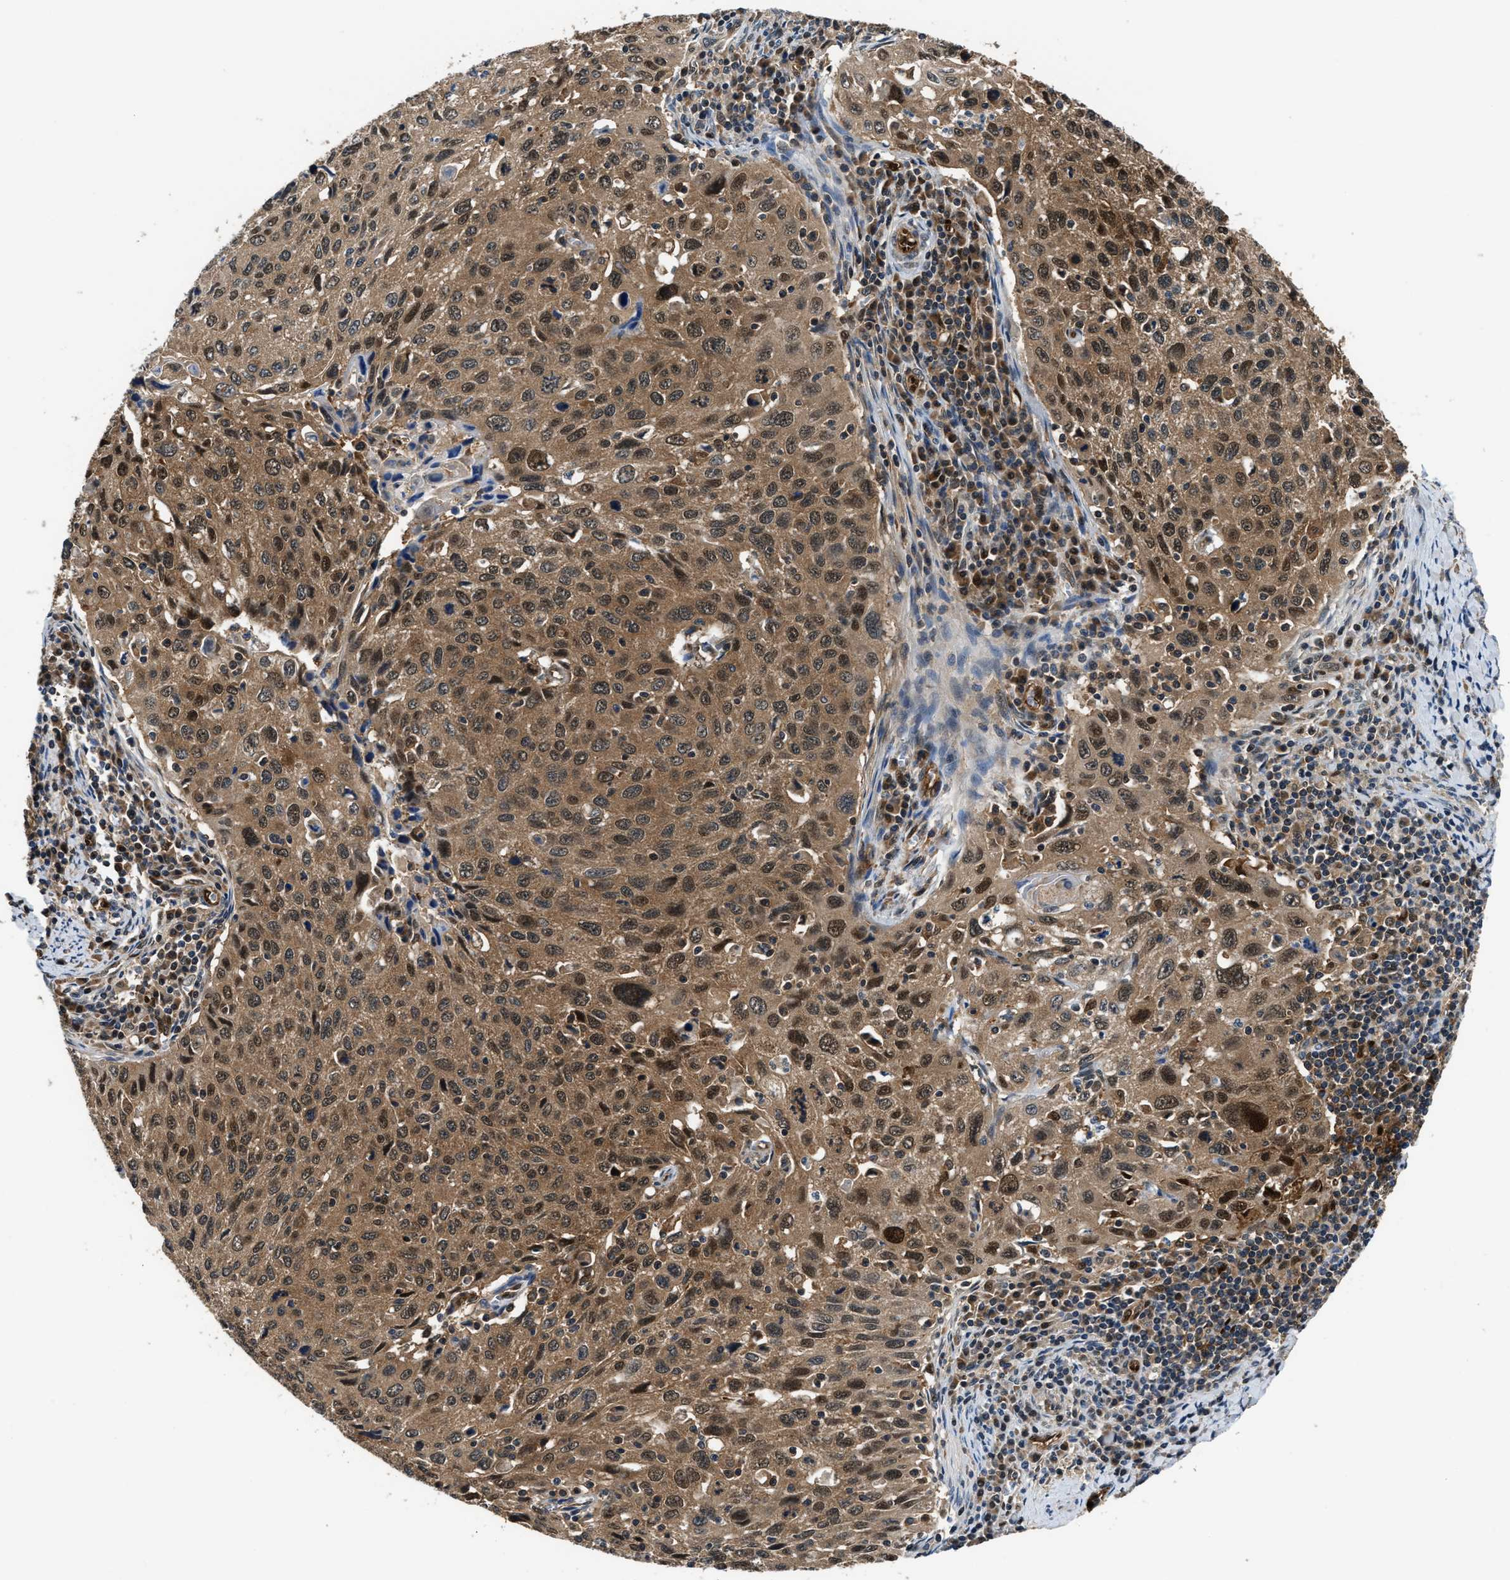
{"staining": {"intensity": "moderate", "quantity": ">75%", "location": "cytoplasmic/membranous,nuclear"}, "tissue": "cervical cancer", "cell_type": "Tumor cells", "image_type": "cancer", "snomed": [{"axis": "morphology", "description": "Squamous cell carcinoma, NOS"}, {"axis": "topography", "description": "Cervix"}], "caption": "Moderate cytoplasmic/membranous and nuclear expression is seen in approximately >75% of tumor cells in squamous cell carcinoma (cervical).", "gene": "PPA1", "patient": {"sex": "female", "age": 53}}